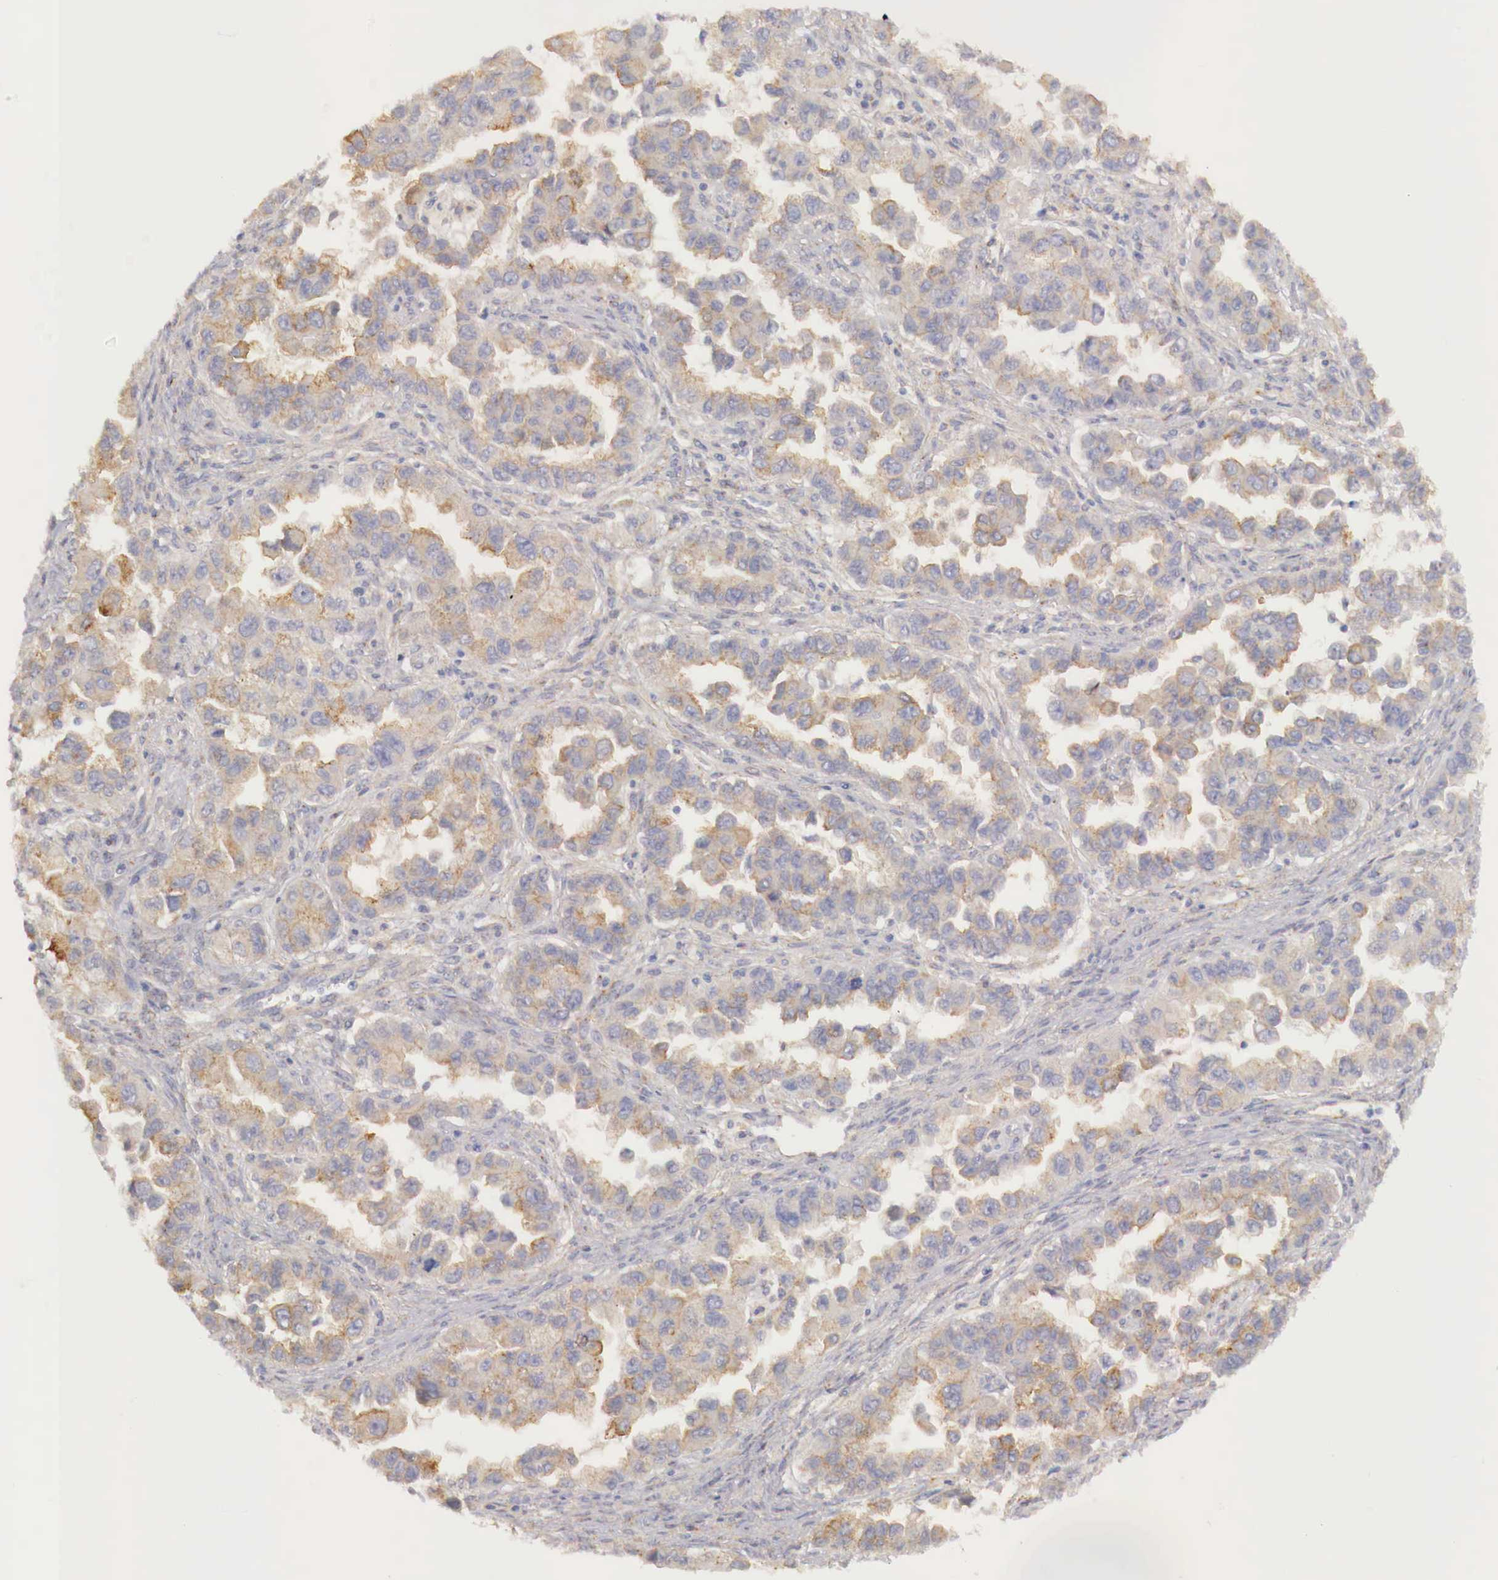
{"staining": {"intensity": "weak", "quantity": ">75%", "location": "cytoplasmic/membranous"}, "tissue": "ovarian cancer", "cell_type": "Tumor cells", "image_type": "cancer", "snomed": [{"axis": "morphology", "description": "Cystadenocarcinoma, serous, NOS"}, {"axis": "topography", "description": "Ovary"}], "caption": "High-magnification brightfield microscopy of ovarian cancer (serous cystadenocarcinoma) stained with DAB (3,3'-diaminobenzidine) (brown) and counterstained with hematoxylin (blue). tumor cells exhibit weak cytoplasmic/membranous positivity is present in about>75% of cells. The protein of interest is shown in brown color, while the nuclei are stained blue.", "gene": "KLHDC7B", "patient": {"sex": "female", "age": 84}}